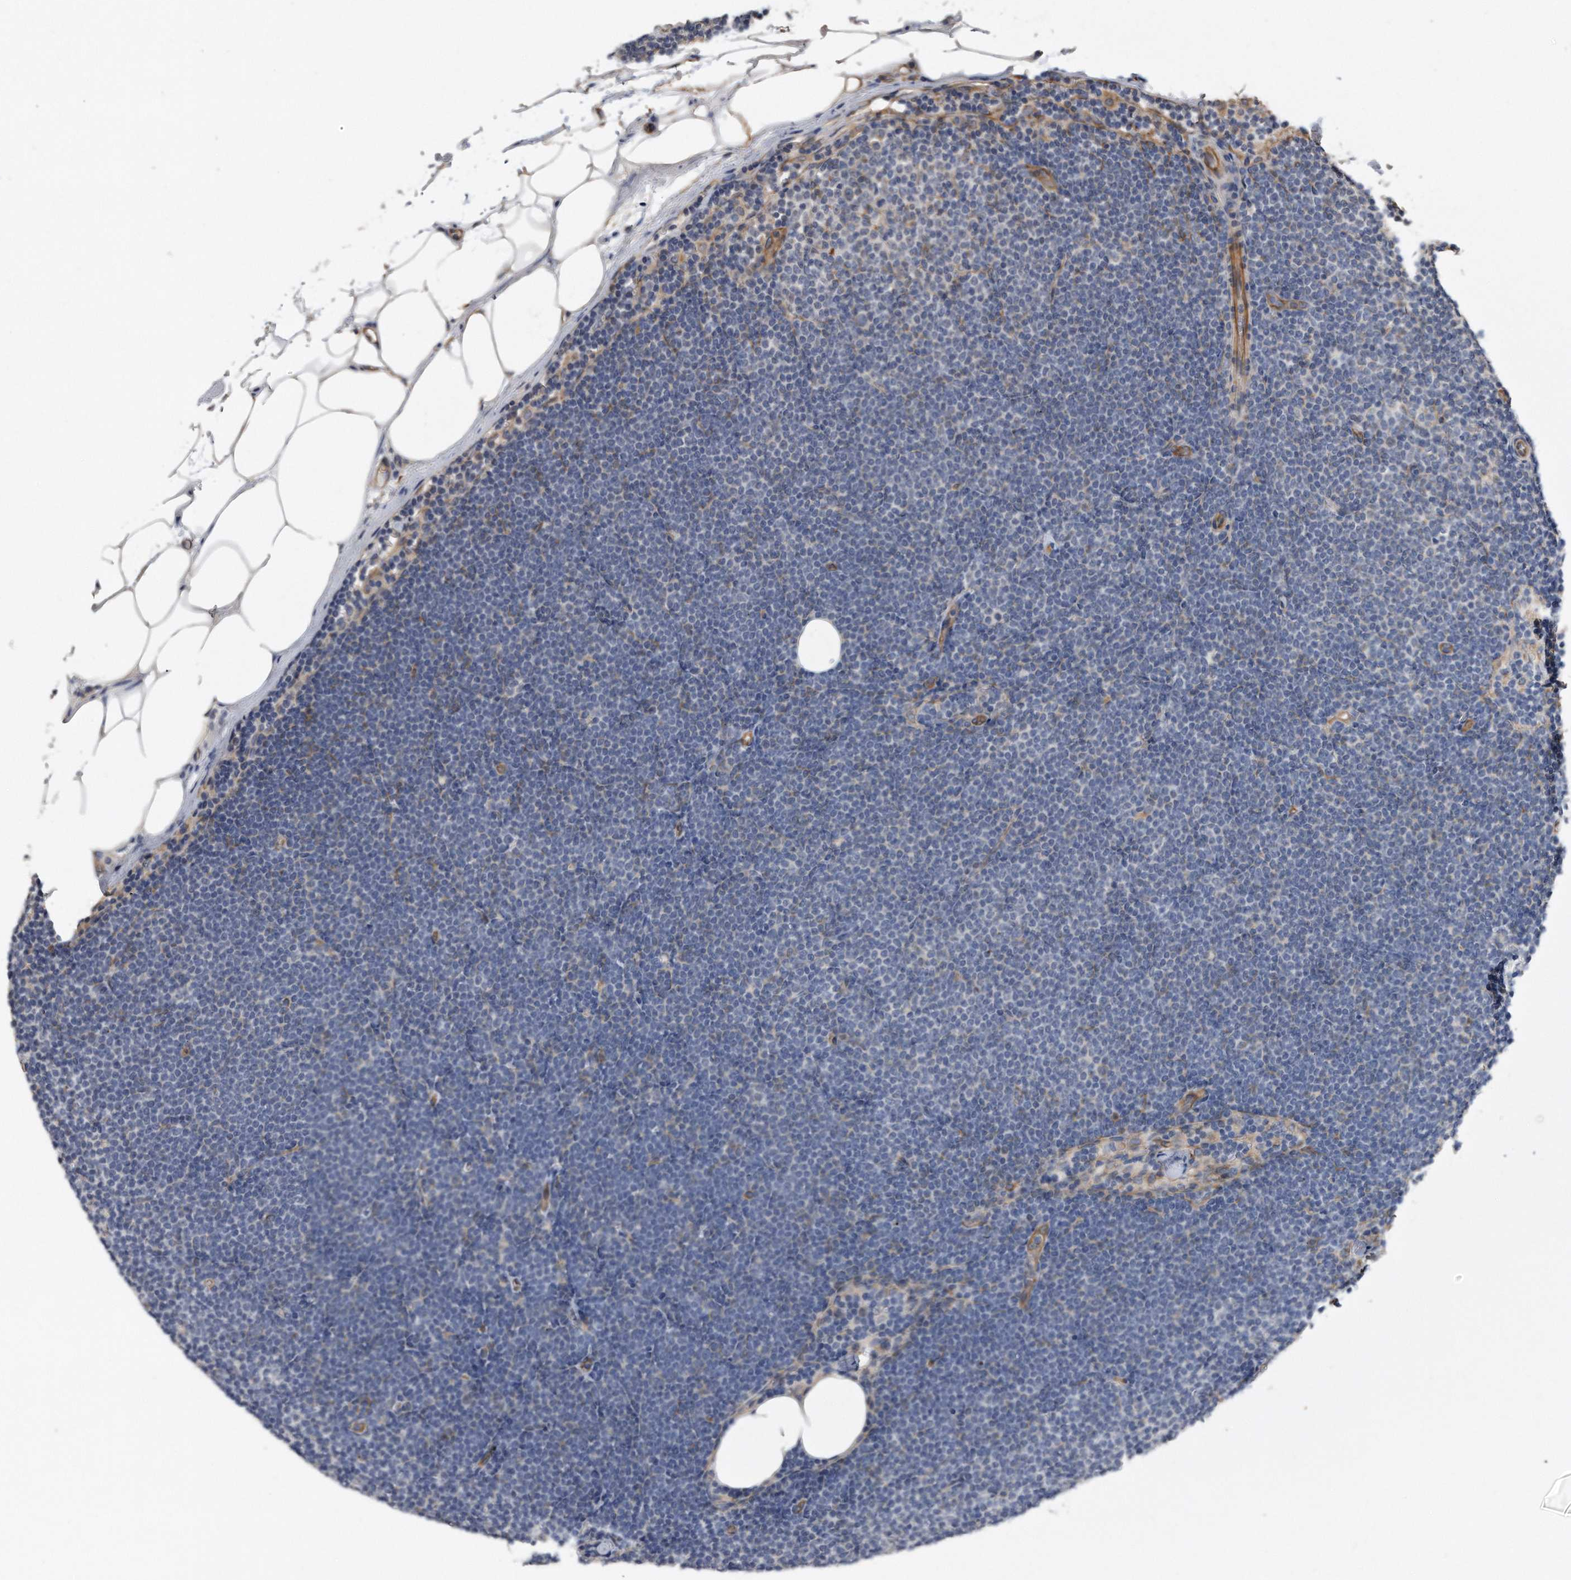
{"staining": {"intensity": "negative", "quantity": "none", "location": "none"}, "tissue": "lymphoma", "cell_type": "Tumor cells", "image_type": "cancer", "snomed": [{"axis": "morphology", "description": "Malignant lymphoma, non-Hodgkin's type, Low grade"}, {"axis": "topography", "description": "Lymph node"}], "caption": "High power microscopy micrograph of an immunohistochemistry (IHC) micrograph of lymphoma, revealing no significant expression in tumor cells.", "gene": "GPC1", "patient": {"sex": "female", "age": 53}}